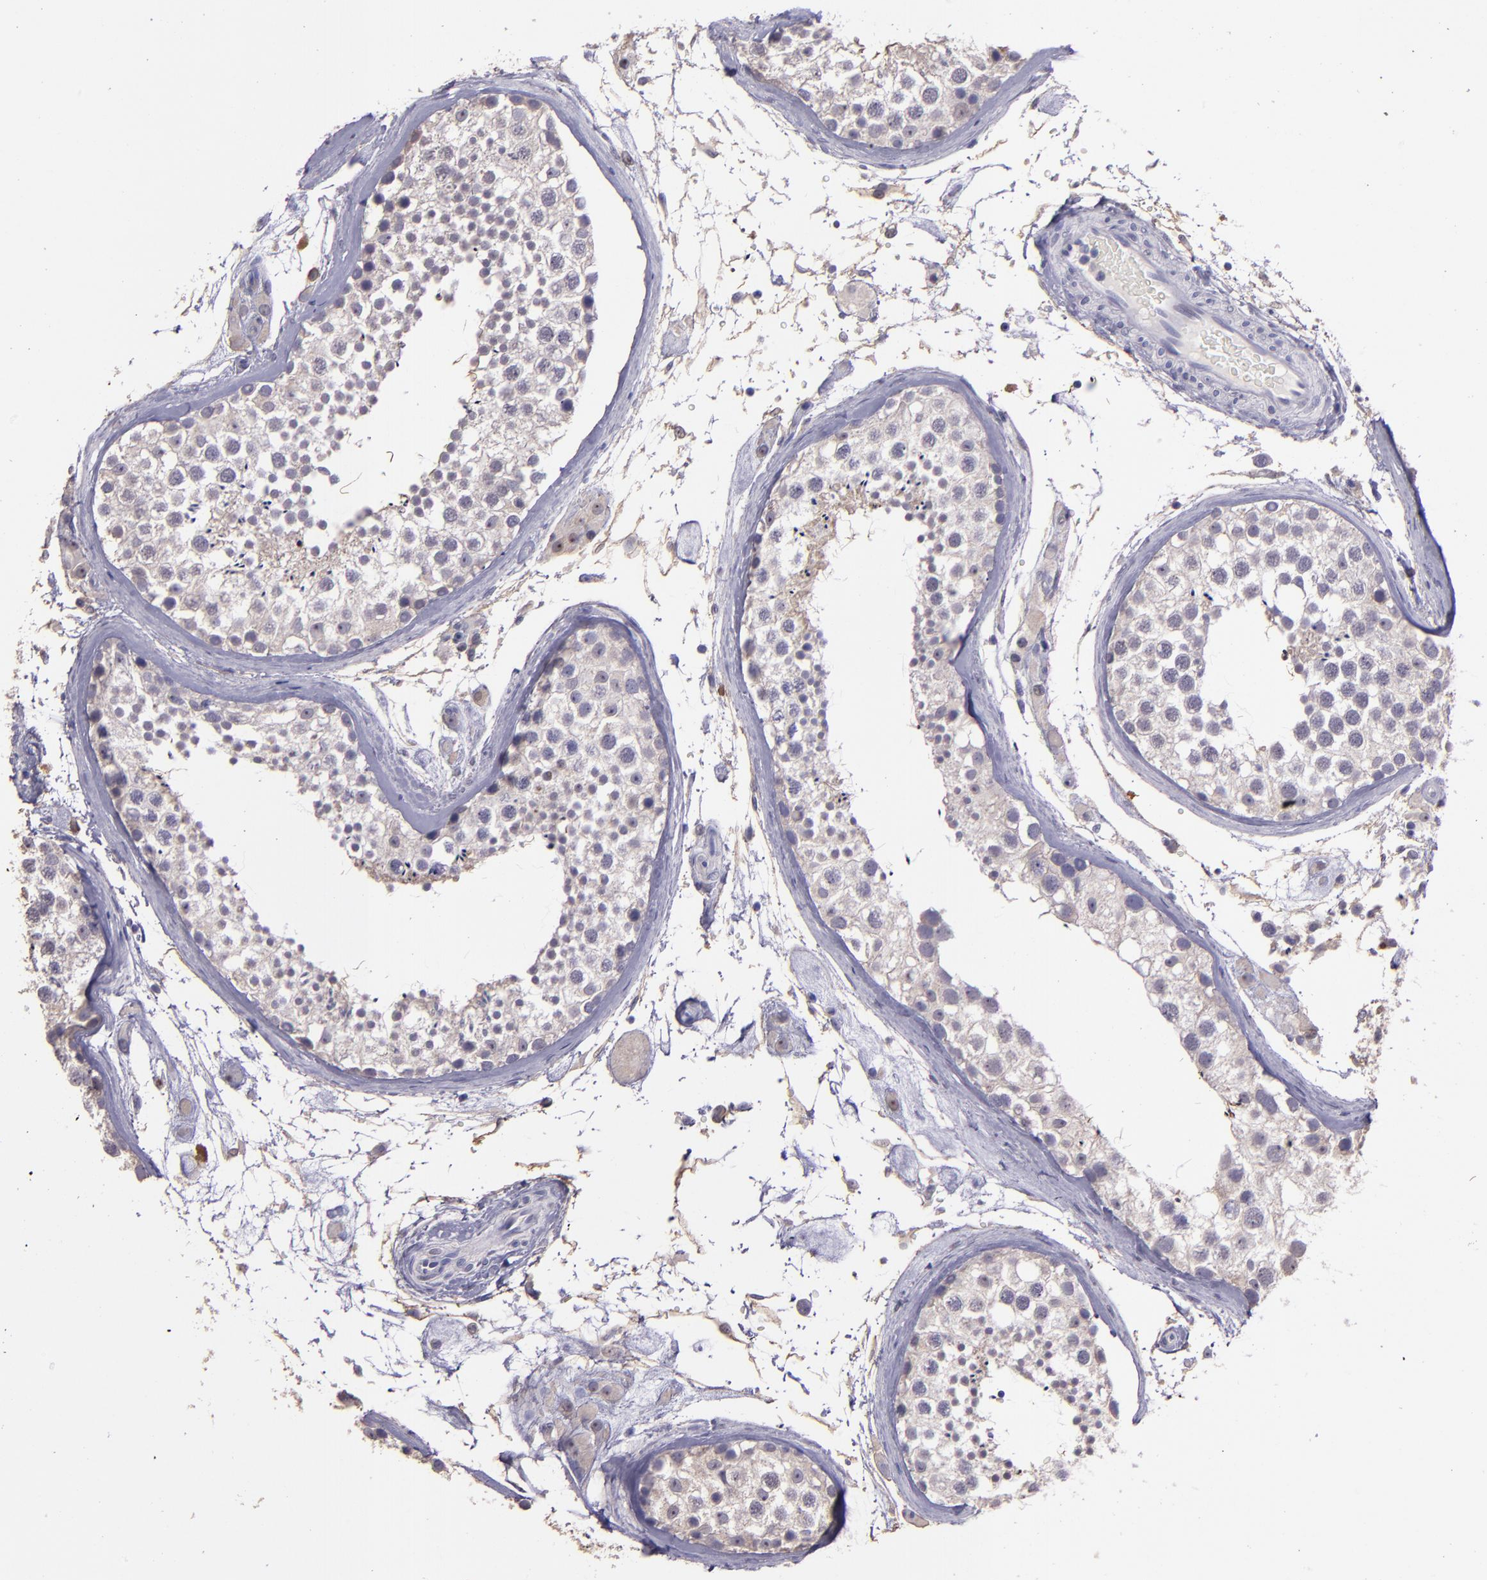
{"staining": {"intensity": "weak", "quantity": "<25%", "location": "cytoplasmic/membranous"}, "tissue": "testis", "cell_type": "Cells in seminiferous ducts", "image_type": "normal", "snomed": [{"axis": "morphology", "description": "Normal tissue, NOS"}, {"axis": "topography", "description": "Testis"}], "caption": "Immunohistochemistry histopathology image of benign testis: testis stained with DAB (3,3'-diaminobenzidine) displays no significant protein staining in cells in seminiferous ducts.", "gene": "PAPPA", "patient": {"sex": "male", "age": 46}}